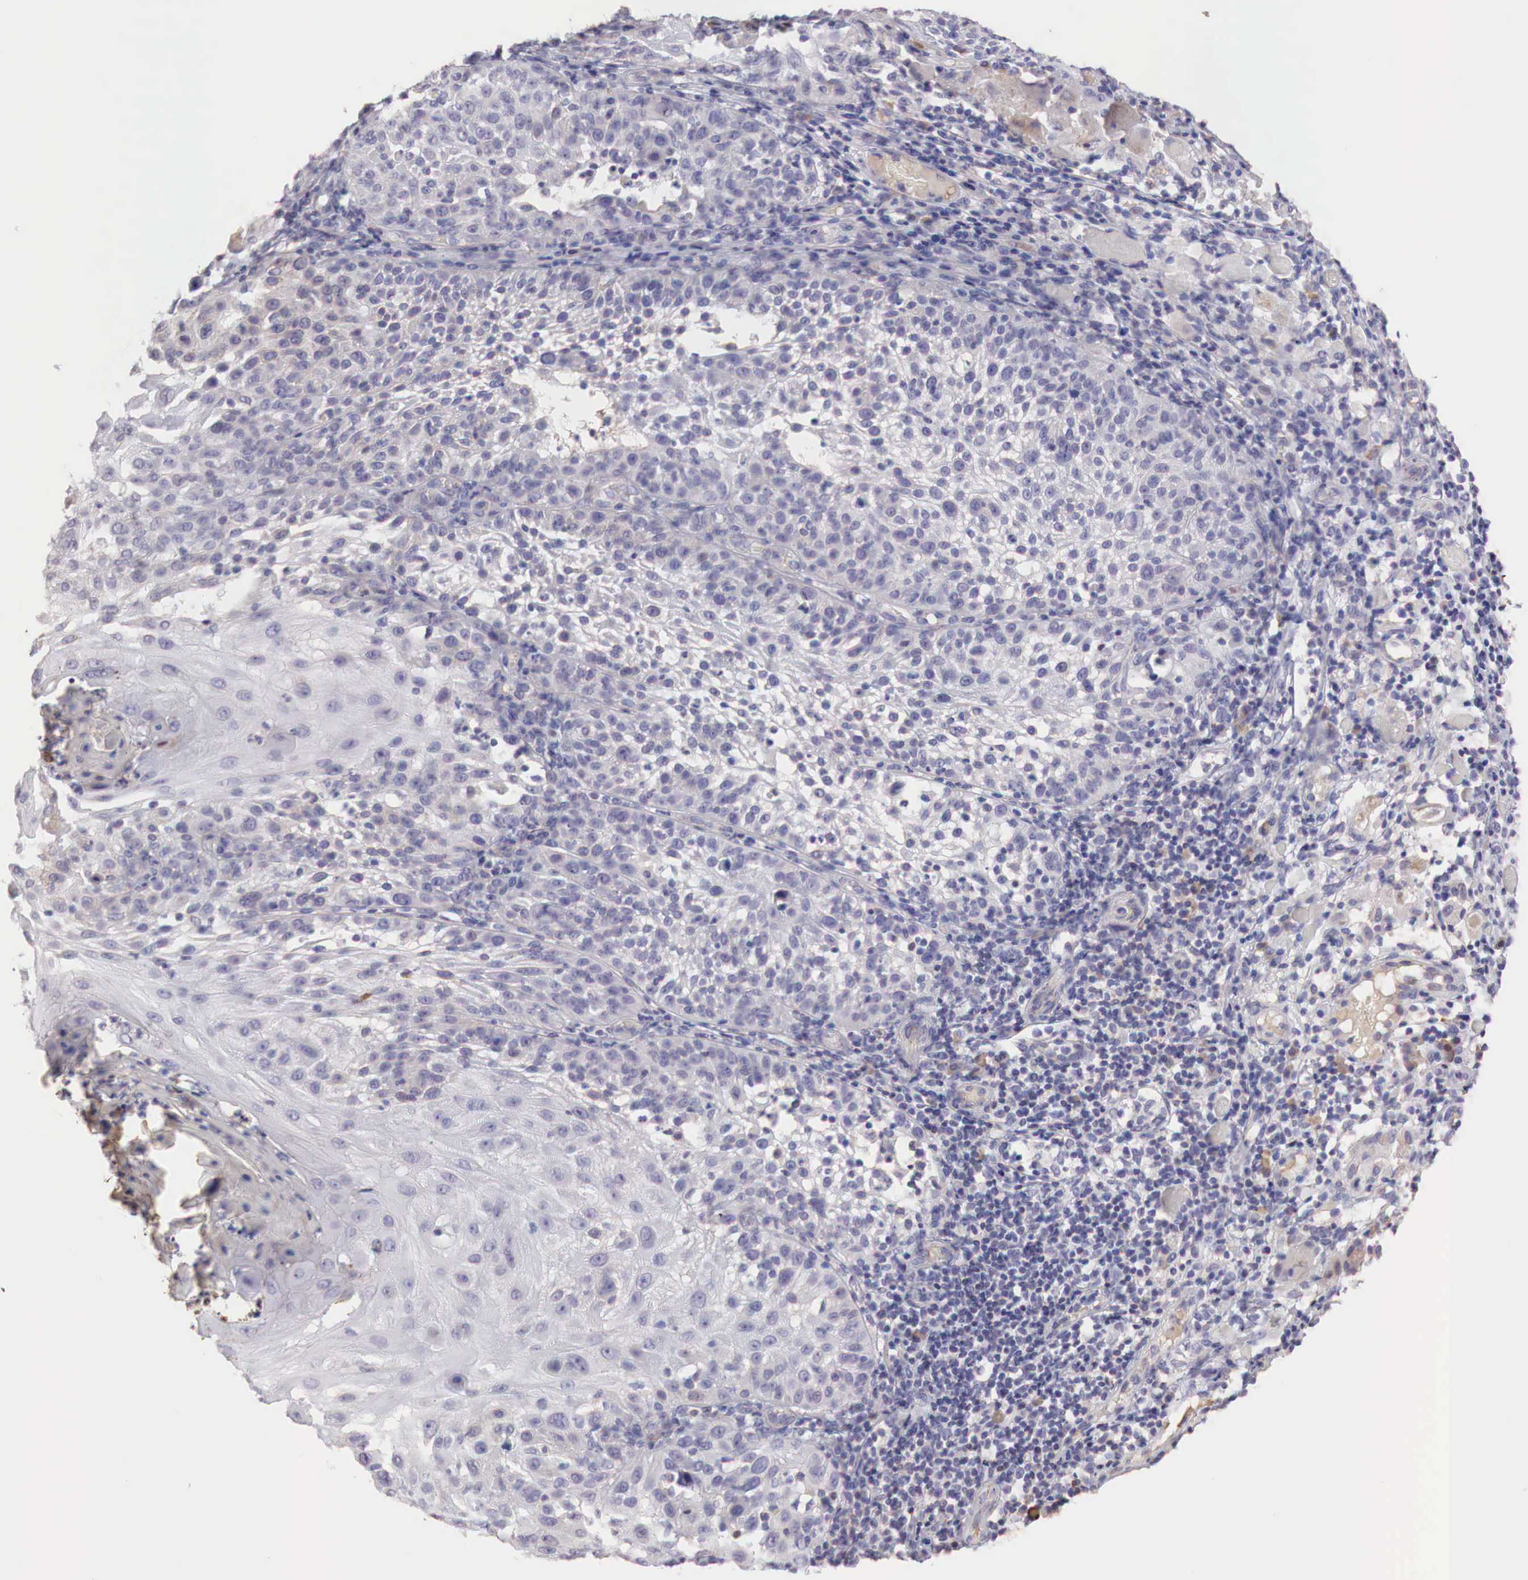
{"staining": {"intensity": "negative", "quantity": "none", "location": "none"}, "tissue": "skin cancer", "cell_type": "Tumor cells", "image_type": "cancer", "snomed": [{"axis": "morphology", "description": "Squamous cell carcinoma, NOS"}, {"axis": "topography", "description": "Skin"}], "caption": "Human squamous cell carcinoma (skin) stained for a protein using IHC demonstrates no positivity in tumor cells.", "gene": "XPNPEP2", "patient": {"sex": "female", "age": 89}}